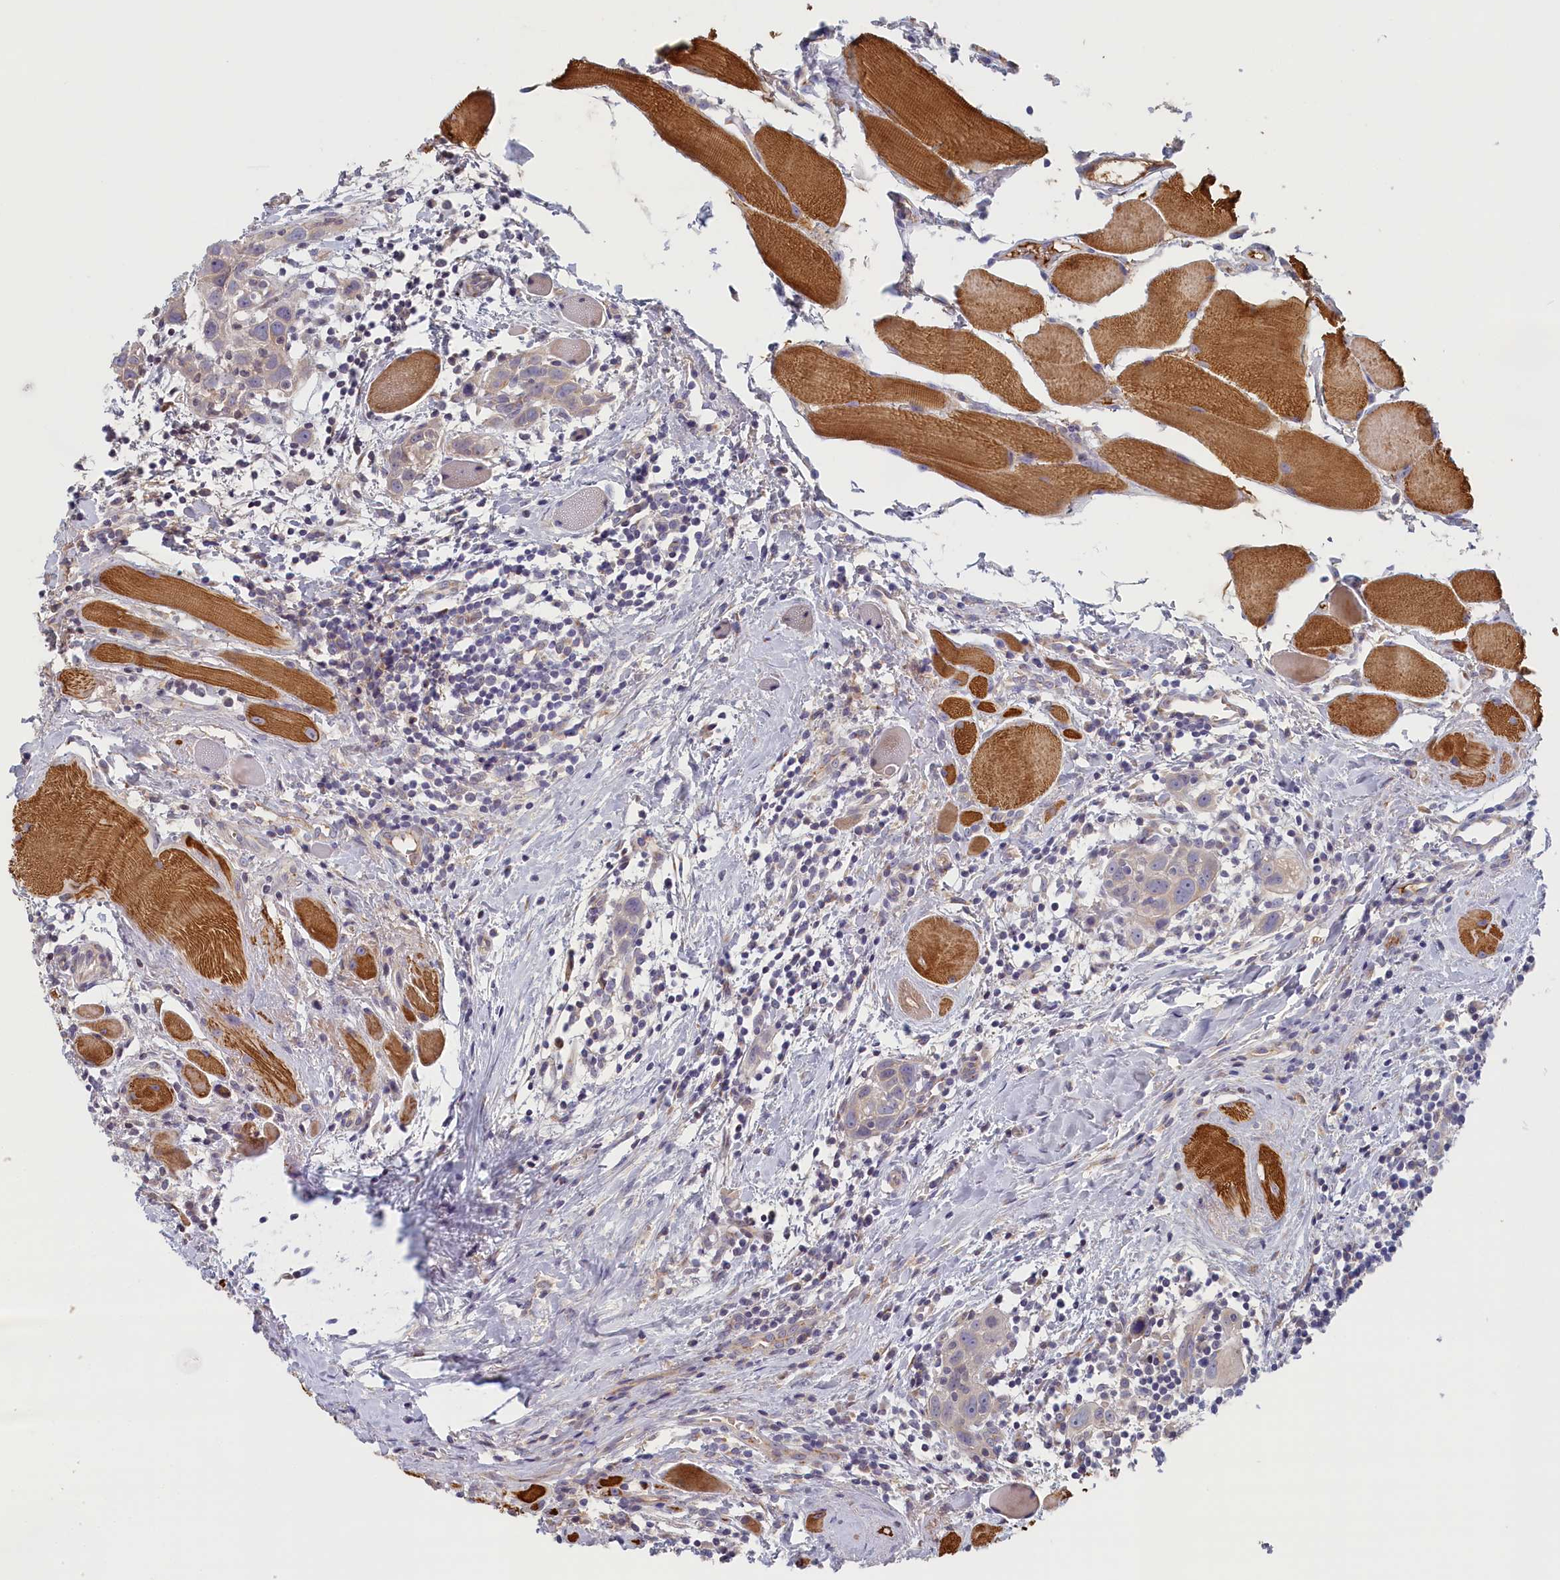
{"staining": {"intensity": "weak", "quantity": "<25%", "location": "cytoplasmic/membranous"}, "tissue": "head and neck cancer", "cell_type": "Tumor cells", "image_type": "cancer", "snomed": [{"axis": "morphology", "description": "Squamous cell carcinoma, NOS"}, {"axis": "topography", "description": "Oral tissue"}, {"axis": "topography", "description": "Head-Neck"}], "caption": "IHC micrograph of human squamous cell carcinoma (head and neck) stained for a protein (brown), which shows no expression in tumor cells.", "gene": "STX16", "patient": {"sex": "female", "age": 50}}